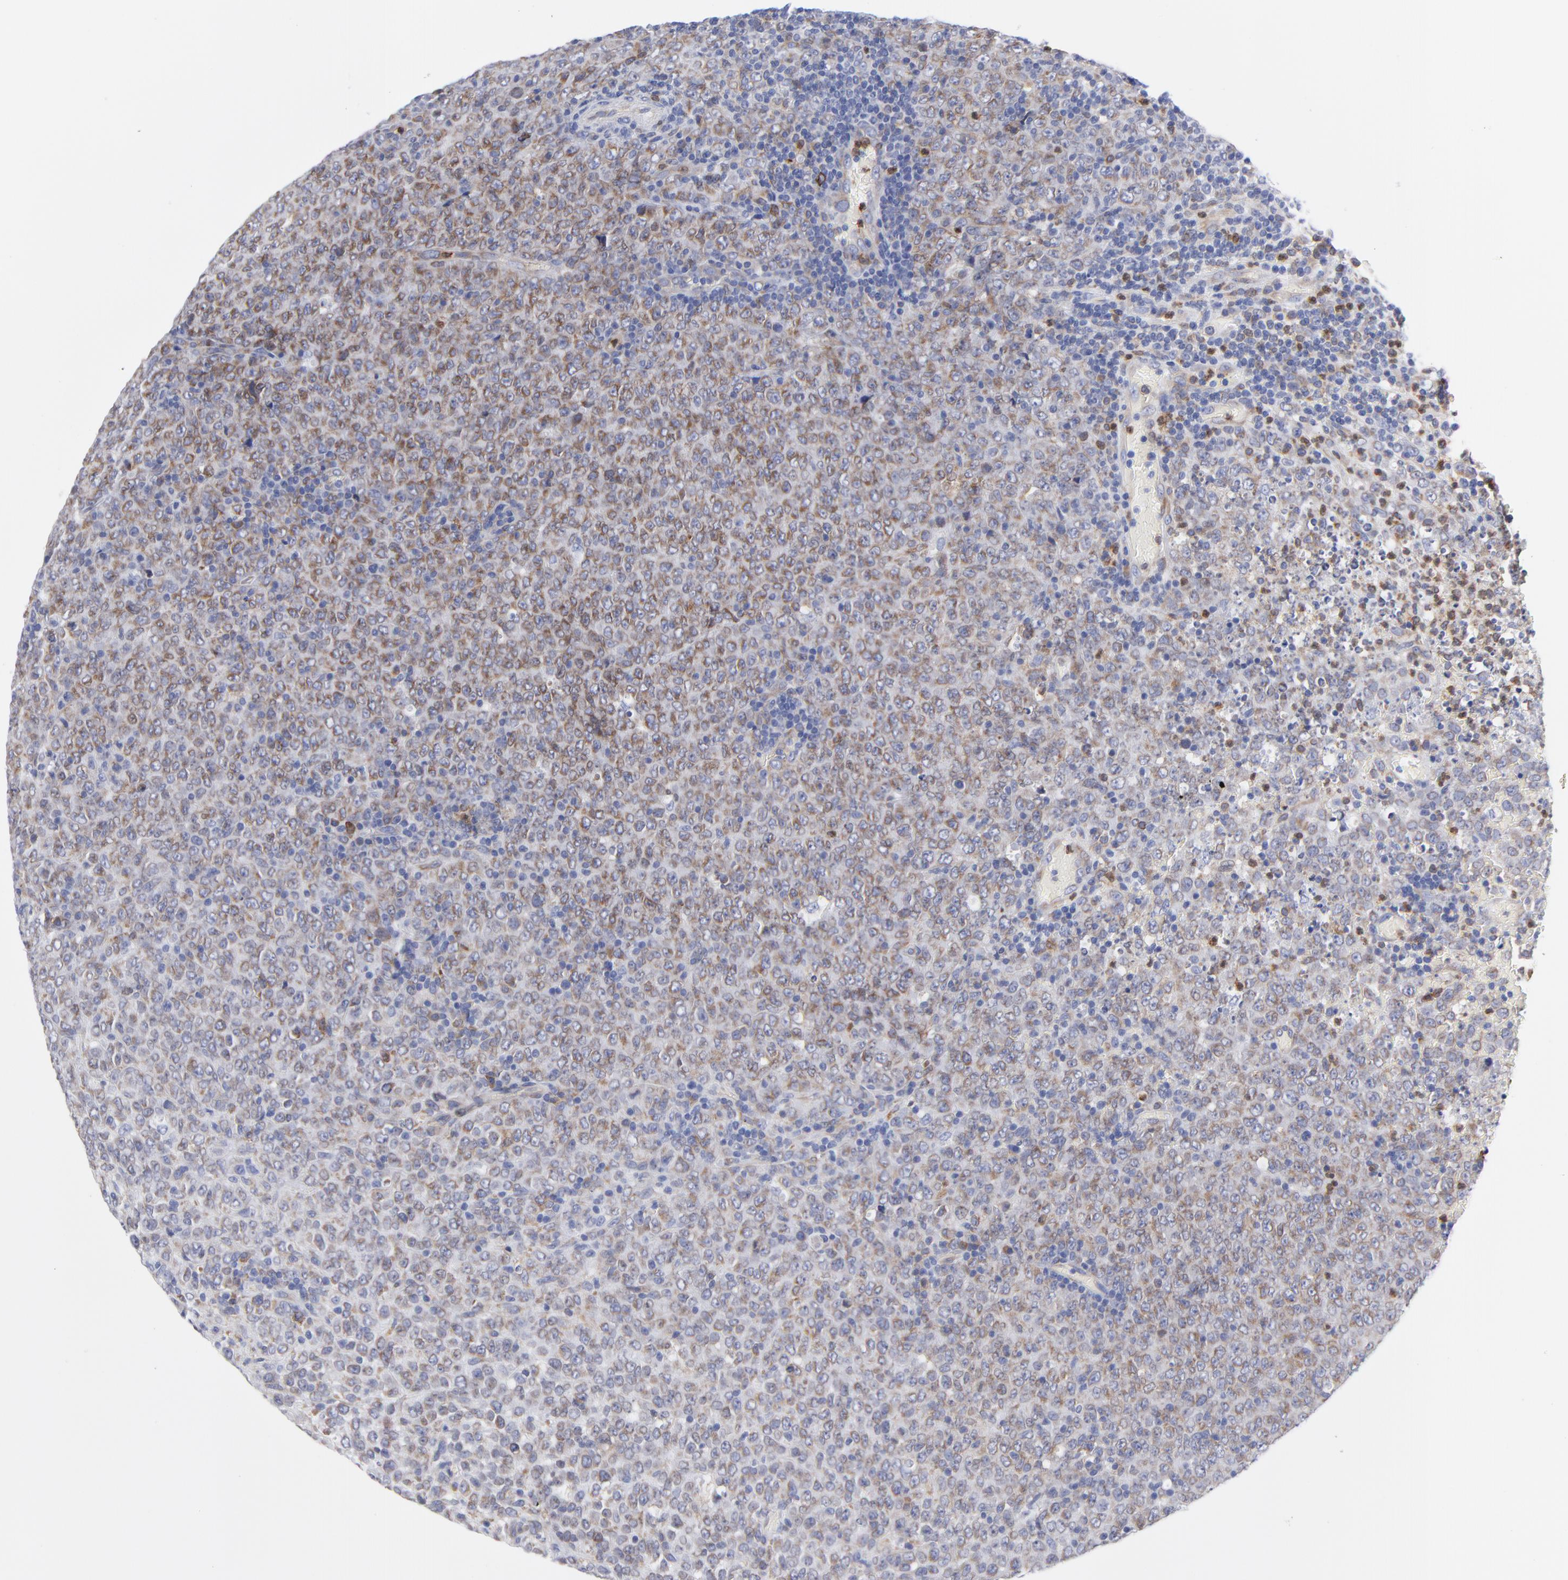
{"staining": {"intensity": "moderate", "quantity": "25%-75%", "location": "cytoplasmic/membranous"}, "tissue": "lymphoma", "cell_type": "Tumor cells", "image_type": "cancer", "snomed": [{"axis": "morphology", "description": "Malignant lymphoma, non-Hodgkin's type, High grade"}, {"axis": "topography", "description": "Tonsil"}], "caption": "Immunohistochemistry (IHC) (DAB) staining of lymphoma displays moderate cytoplasmic/membranous protein positivity in about 25%-75% of tumor cells.", "gene": "MOSPD2", "patient": {"sex": "female", "age": 36}}